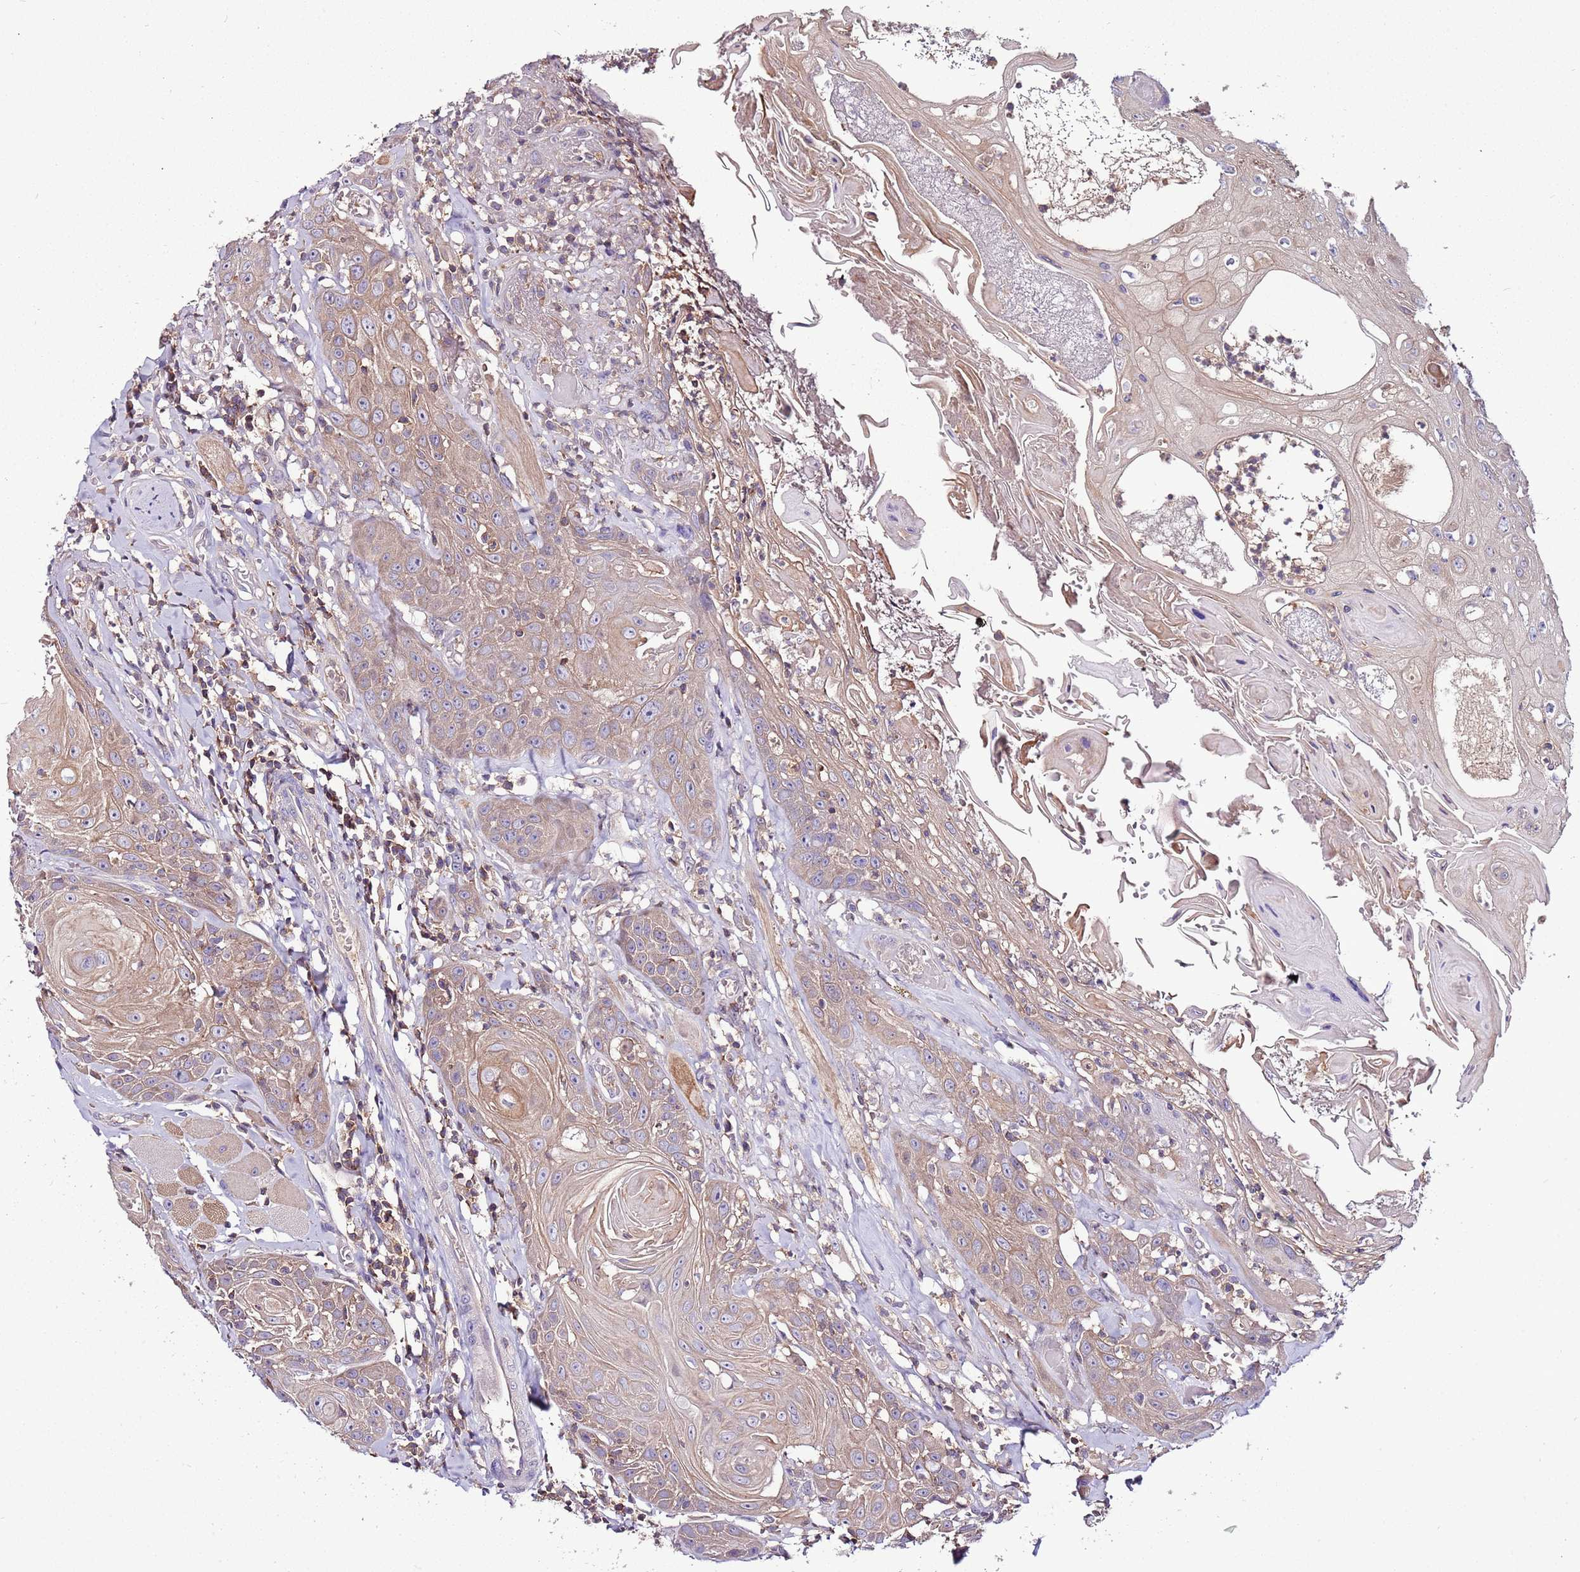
{"staining": {"intensity": "weak", "quantity": ">75%", "location": "cytoplasmic/membranous"}, "tissue": "head and neck cancer", "cell_type": "Tumor cells", "image_type": "cancer", "snomed": [{"axis": "morphology", "description": "Squamous cell carcinoma, NOS"}, {"axis": "topography", "description": "Head-Neck"}], "caption": "Immunohistochemistry (IHC) (DAB) staining of human head and neck cancer demonstrates weak cytoplasmic/membranous protein expression in about >75% of tumor cells.", "gene": "IGIP", "patient": {"sex": "female", "age": 59}}